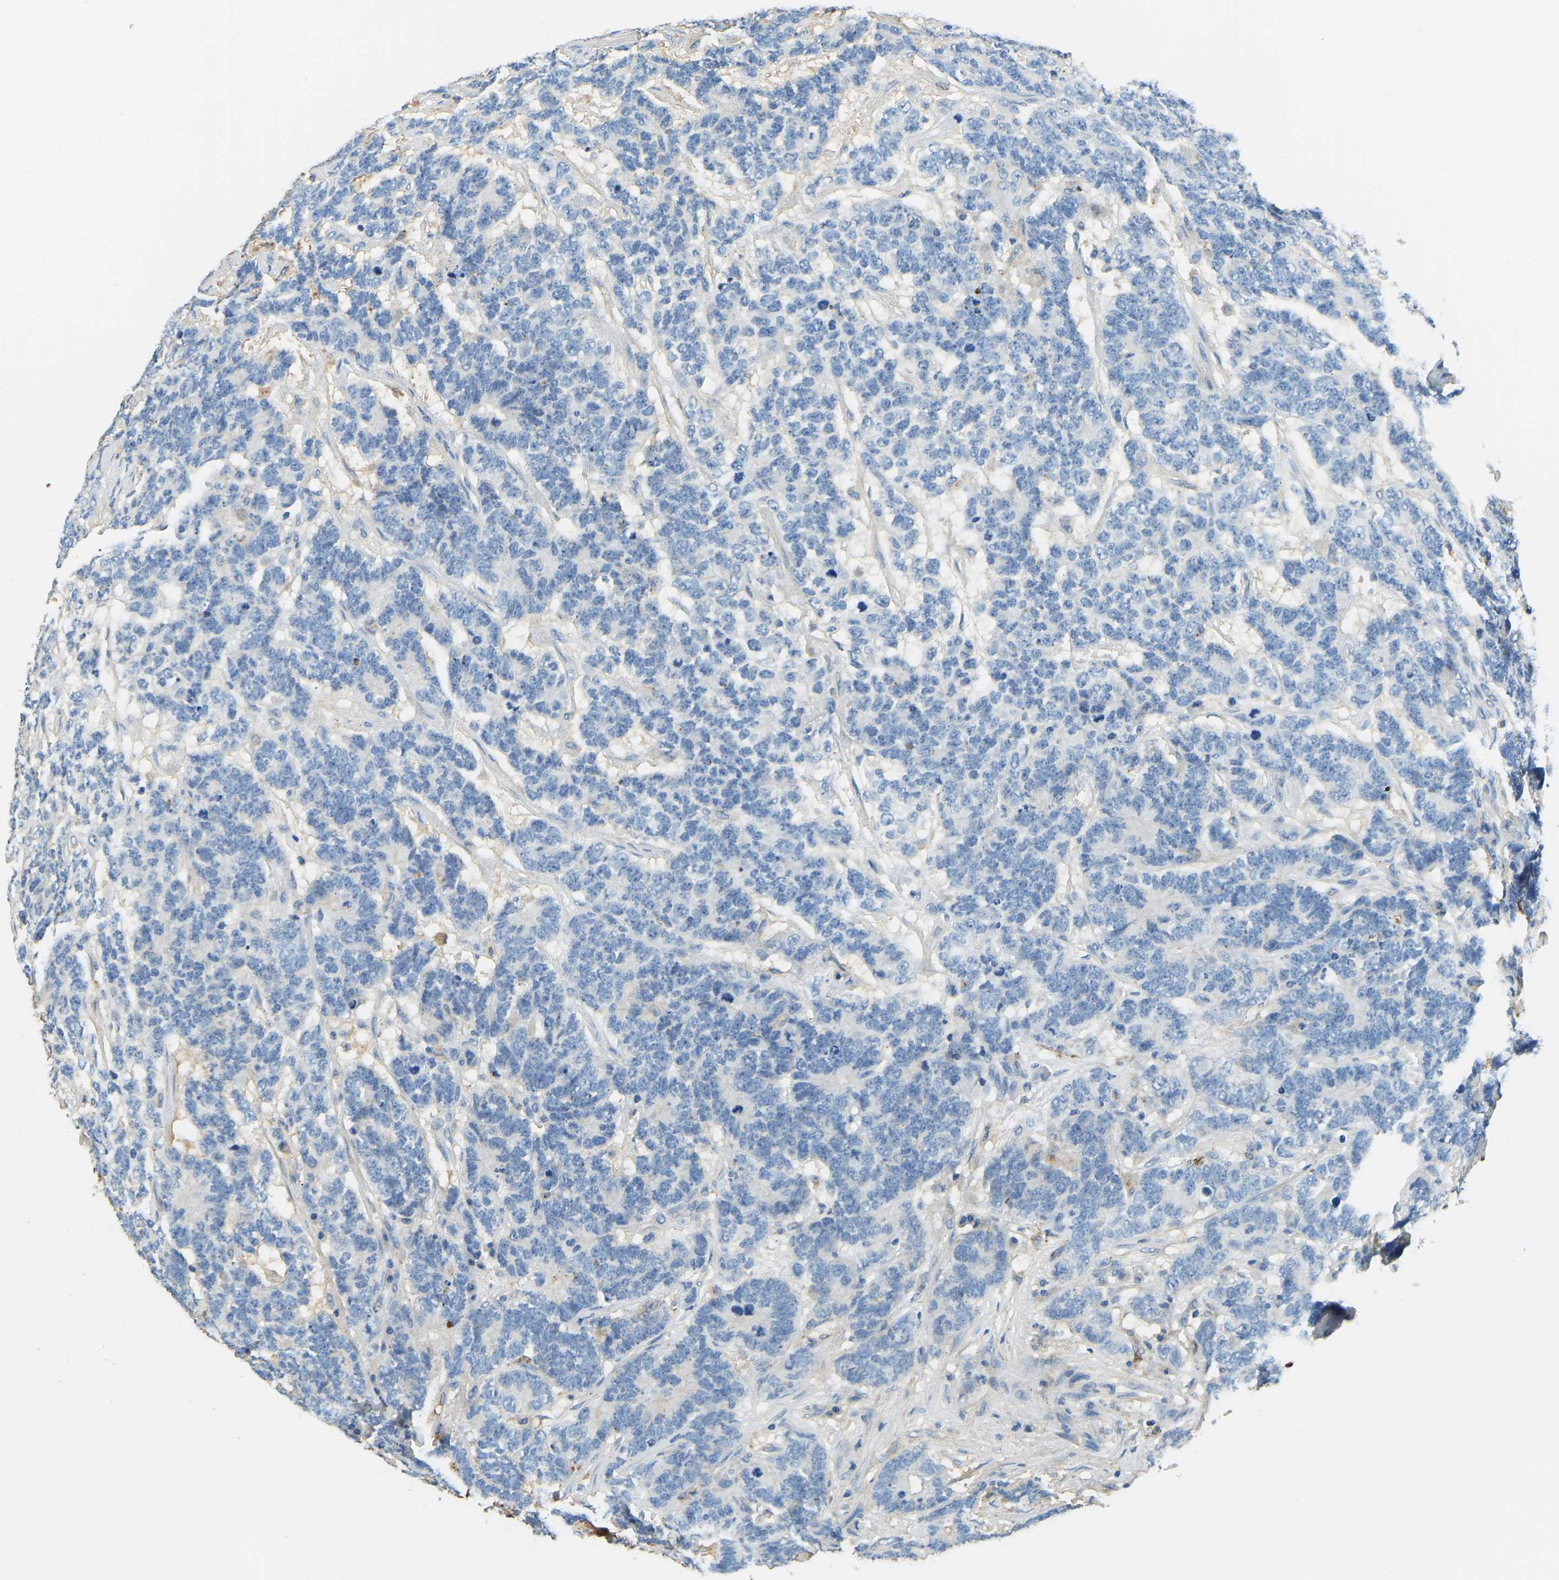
{"staining": {"intensity": "negative", "quantity": "none", "location": "none"}, "tissue": "testis cancer", "cell_type": "Tumor cells", "image_type": "cancer", "snomed": [{"axis": "morphology", "description": "Carcinoma, Embryonal, NOS"}, {"axis": "topography", "description": "Testis"}], "caption": "DAB immunohistochemical staining of testis cancer reveals no significant staining in tumor cells.", "gene": "THBS4", "patient": {"sex": "male", "age": 26}}